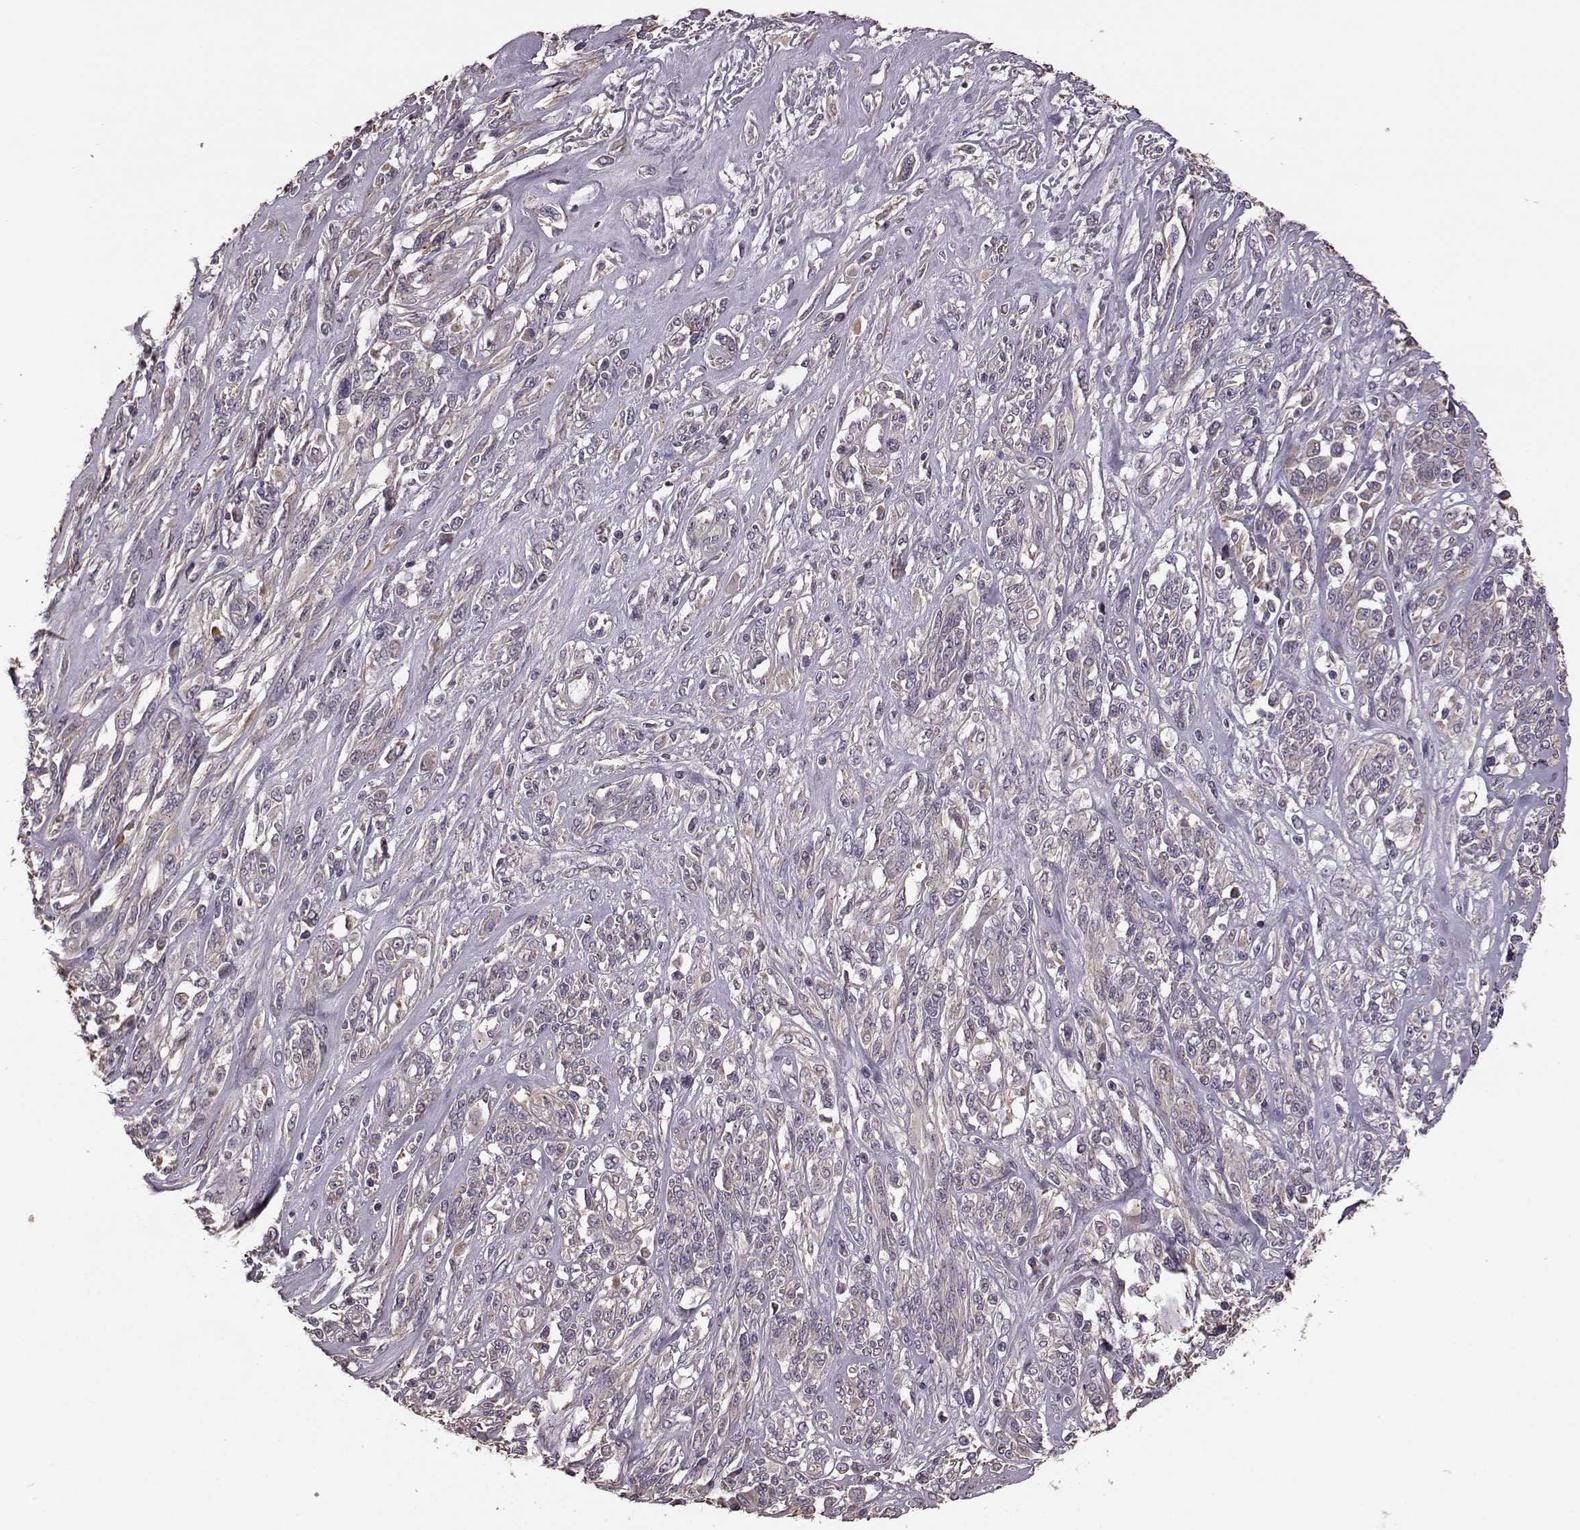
{"staining": {"intensity": "negative", "quantity": "none", "location": "none"}, "tissue": "melanoma", "cell_type": "Tumor cells", "image_type": "cancer", "snomed": [{"axis": "morphology", "description": "Malignant melanoma, NOS"}, {"axis": "topography", "description": "Skin"}], "caption": "A micrograph of human malignant melanoma is negative for staining in tumor cells.", "gene": "NTF3", "patient": {"sex": "female", "age": 91}}